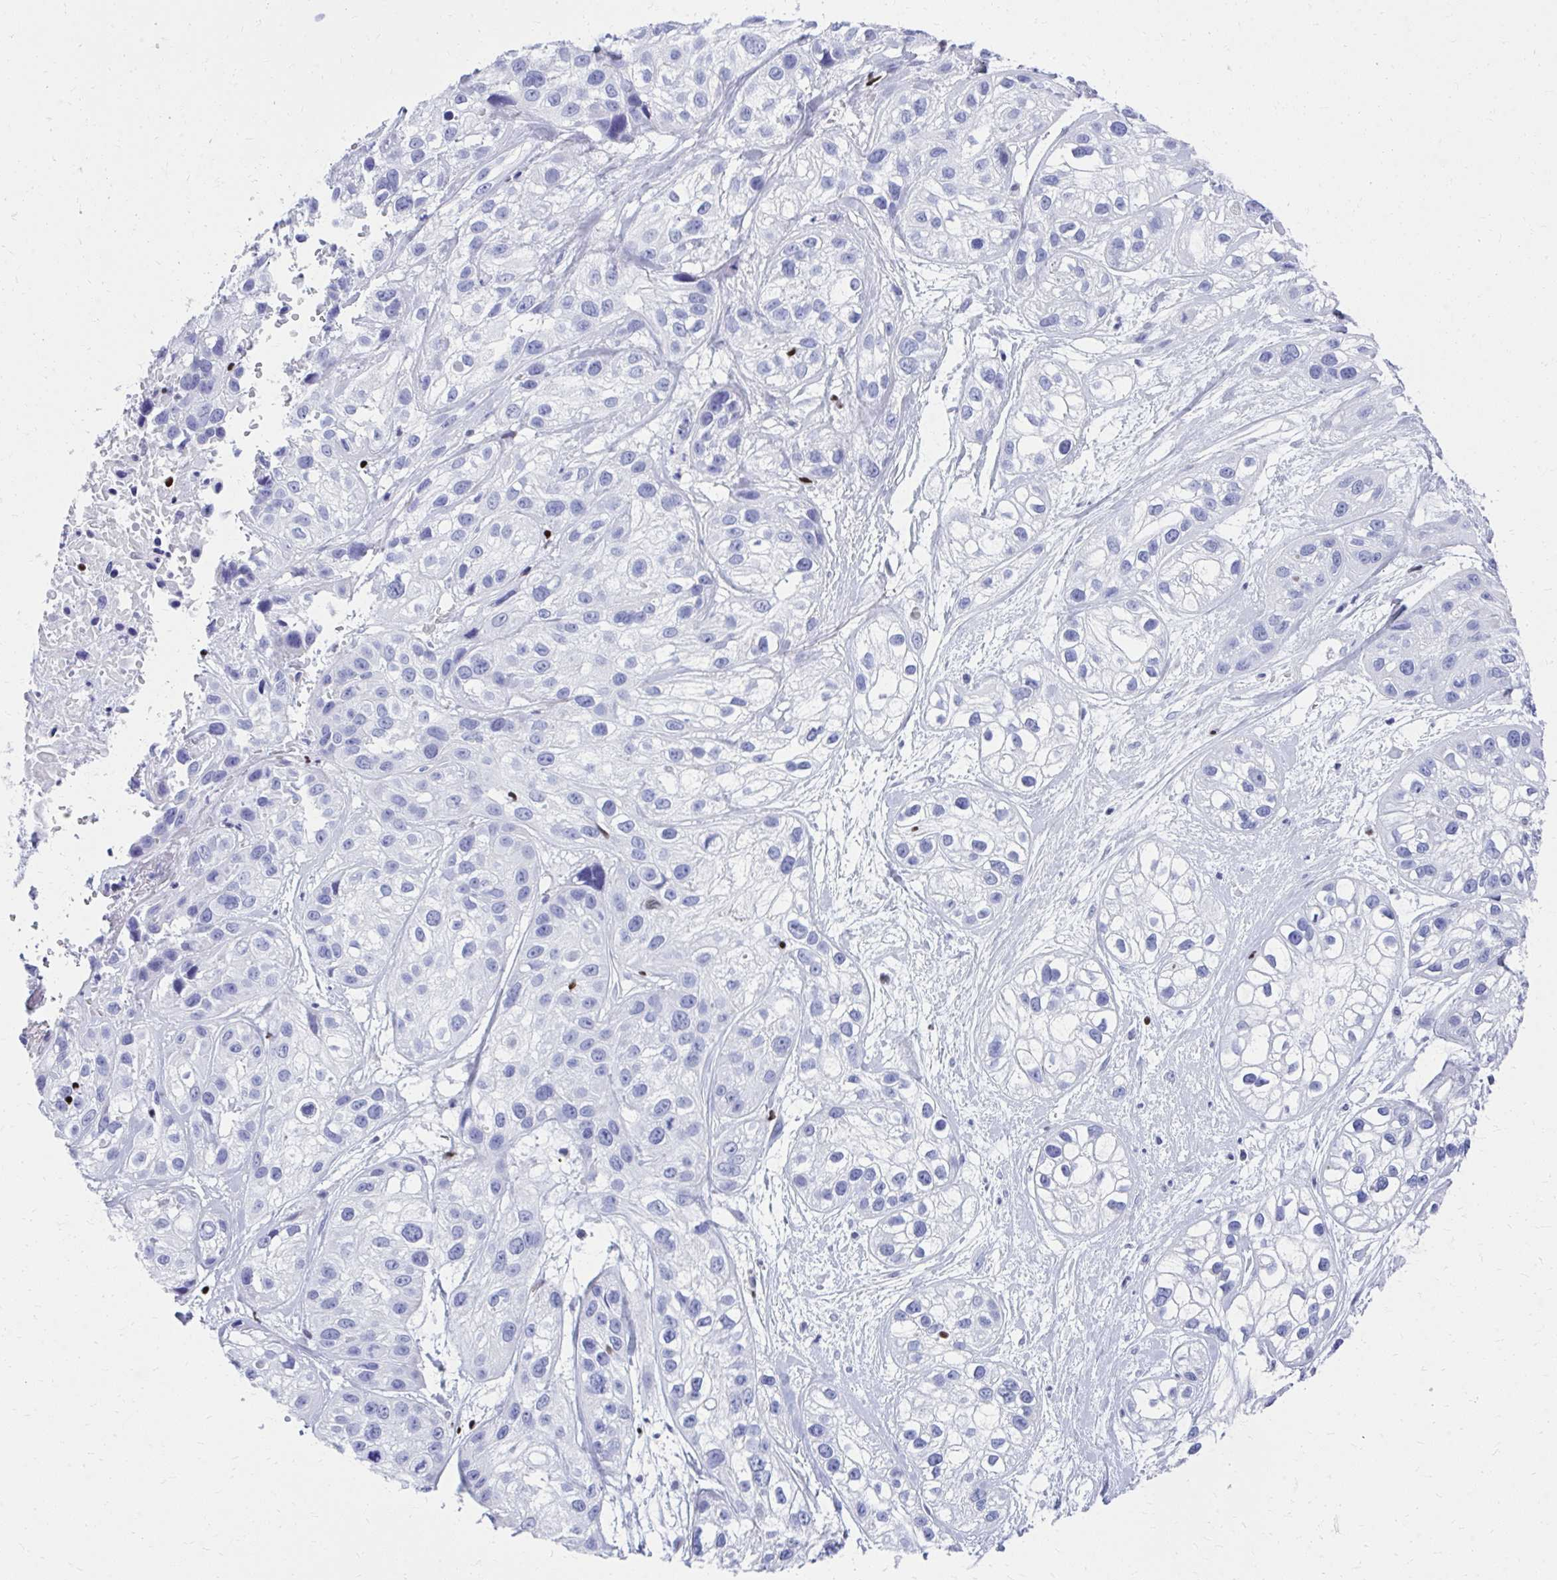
{"staining": {"intensity": "negative", "quantity": "none", "location": "none"}, "tissue": "skin cancer", "cell_type": "Tumor cells", "image_type": "cancer", "snomed": [{"axis": "morphology", "description": "Squamous cell carcinoma, NOS"}, {"axis": "topography", "description": "Skin"}], "caption": "Immunohistochemistry micrograph of human skin cancer (squamous cell carcinoma) stained for a protein (brown), which reveals no expression in tumor cells.", "gene": "RUNX3", "patient": {"sex": "male", "age": 82}}